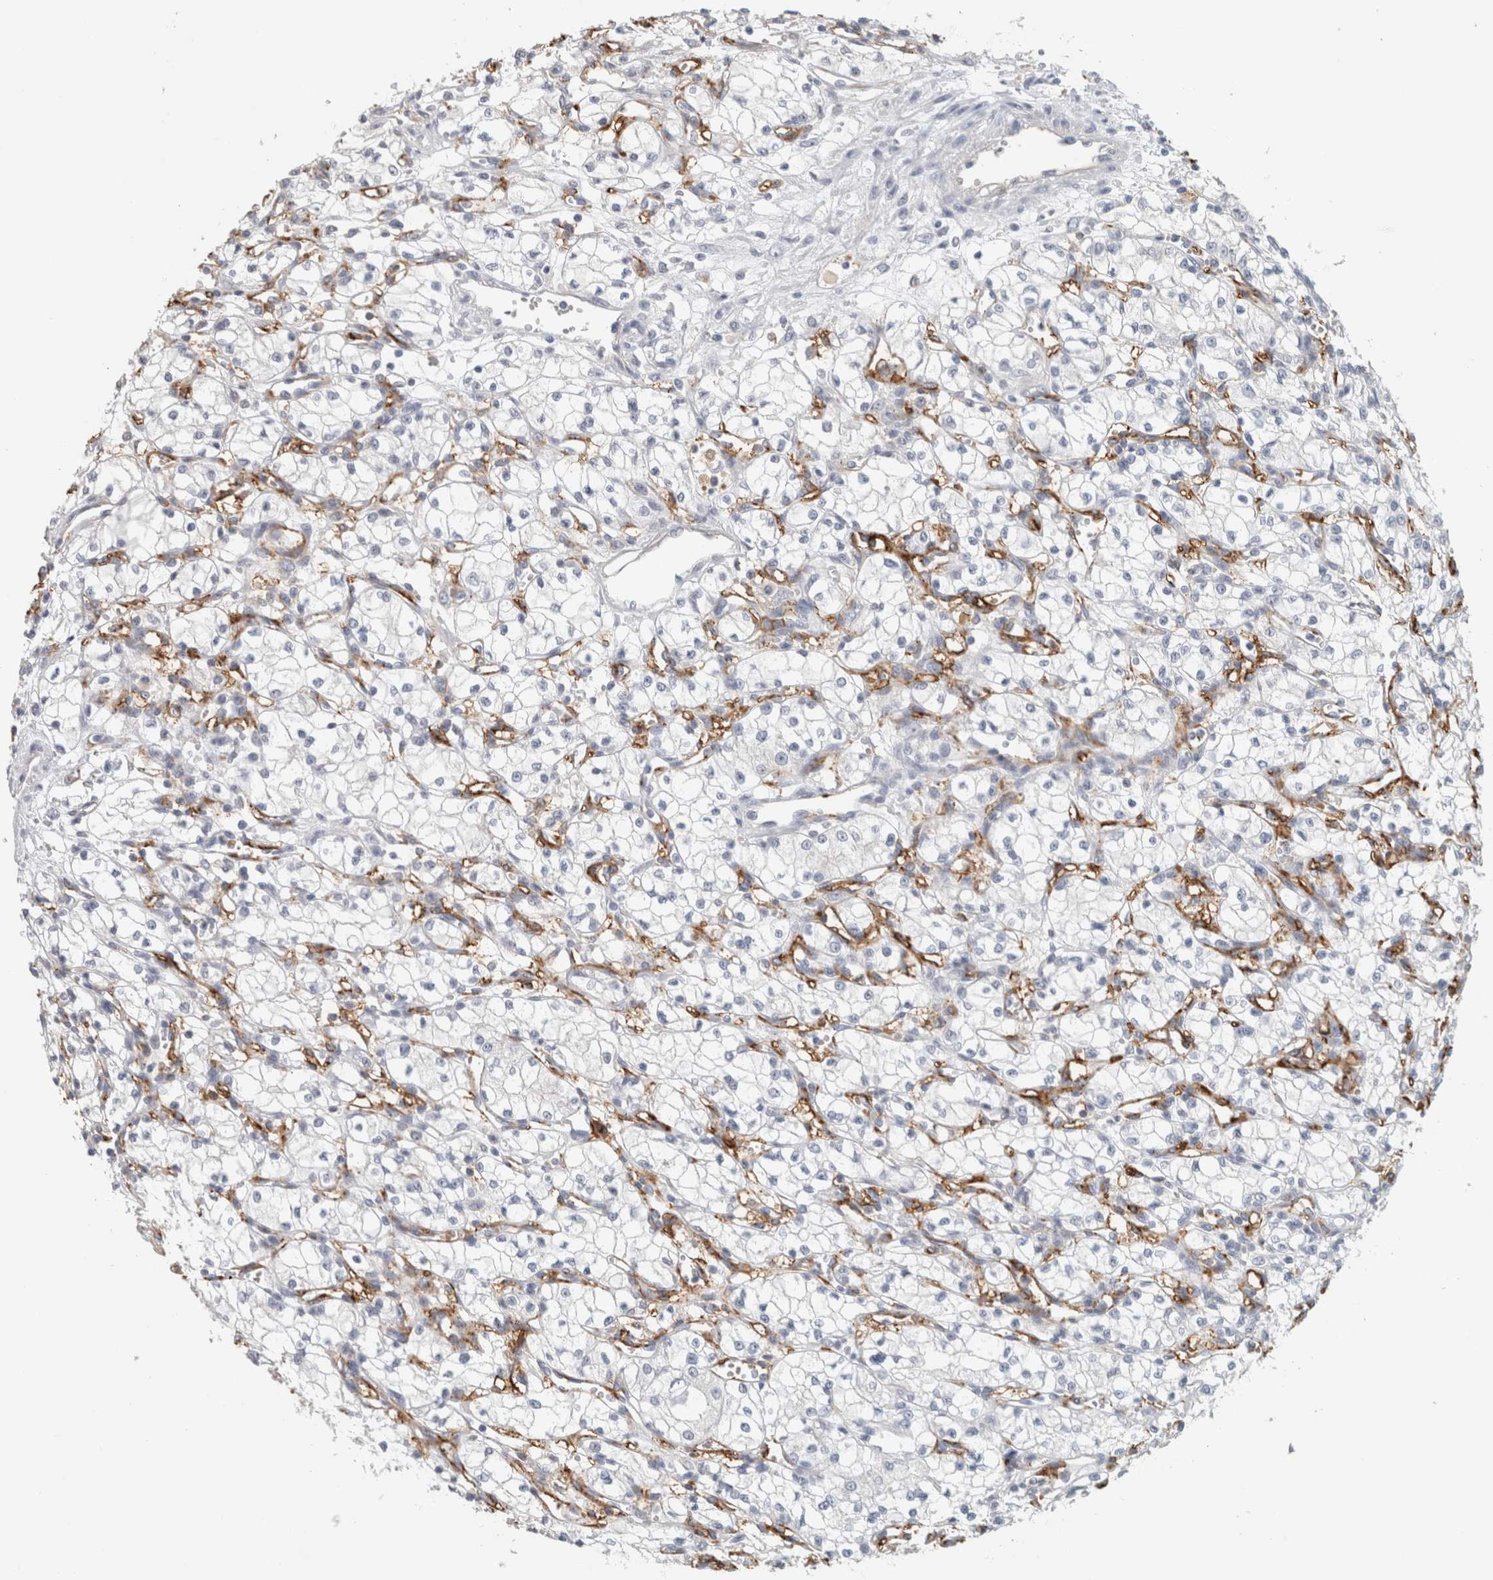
{"staining": {"intensity": "negative", "quantity": "none", "location": "none"}, "tissue": "renal cancer", "cell_type": "Tumor cells", "image_type": "cancer", "snomed": [{"axis": "morphology", "description": "Normal tissue, NOS"}, {"axis": "morphology", "description": "Adenocarcinoma, NOS"}, {"axis": "topography", "description": "Kidney"}], "caption": "Immunohistochemical staining of renal cancer demonstrates no significant staining in tumor cells.", "gene": "CD36", "patient": {"sex": "male", "age": 59}}